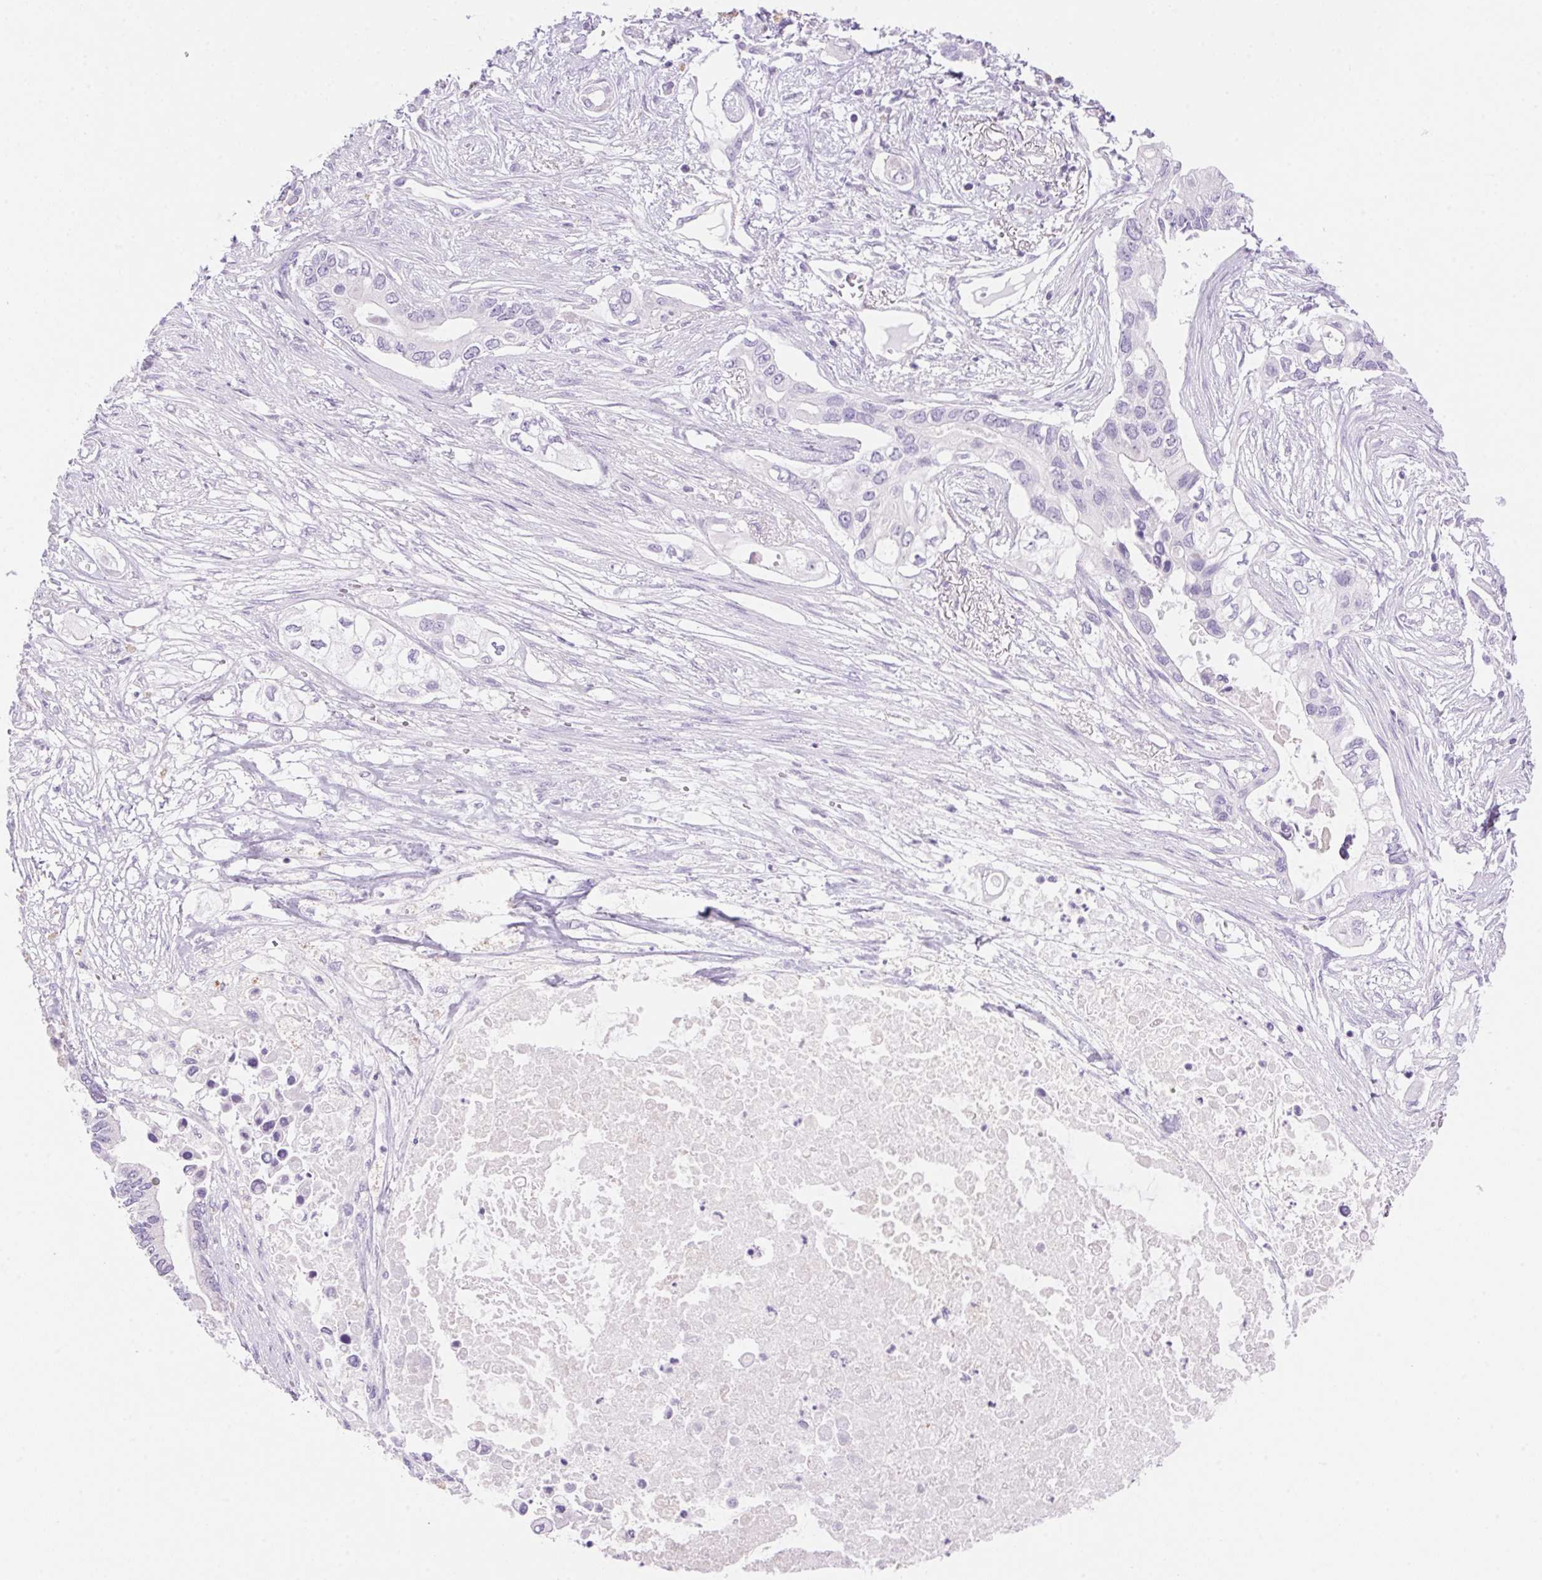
{"staining": {"intensity": "negative", "quantity": "none", "location": "none"}, "tissue": "pancreatic cancer", "cell_type": "Tumor cells", "image_type": "cancer", "snomed": [{"axis": "morphology", "description": "Adenocarcinoma, NOS"}, {"axis": "topography", "description": "Pancreas"}], "caption": "Histopathology image shows no protein staining in tumor cells of pancreatic cancer tissue.", "gene": "DHCR24", "patient": {"sex": "female", "age": 63}}